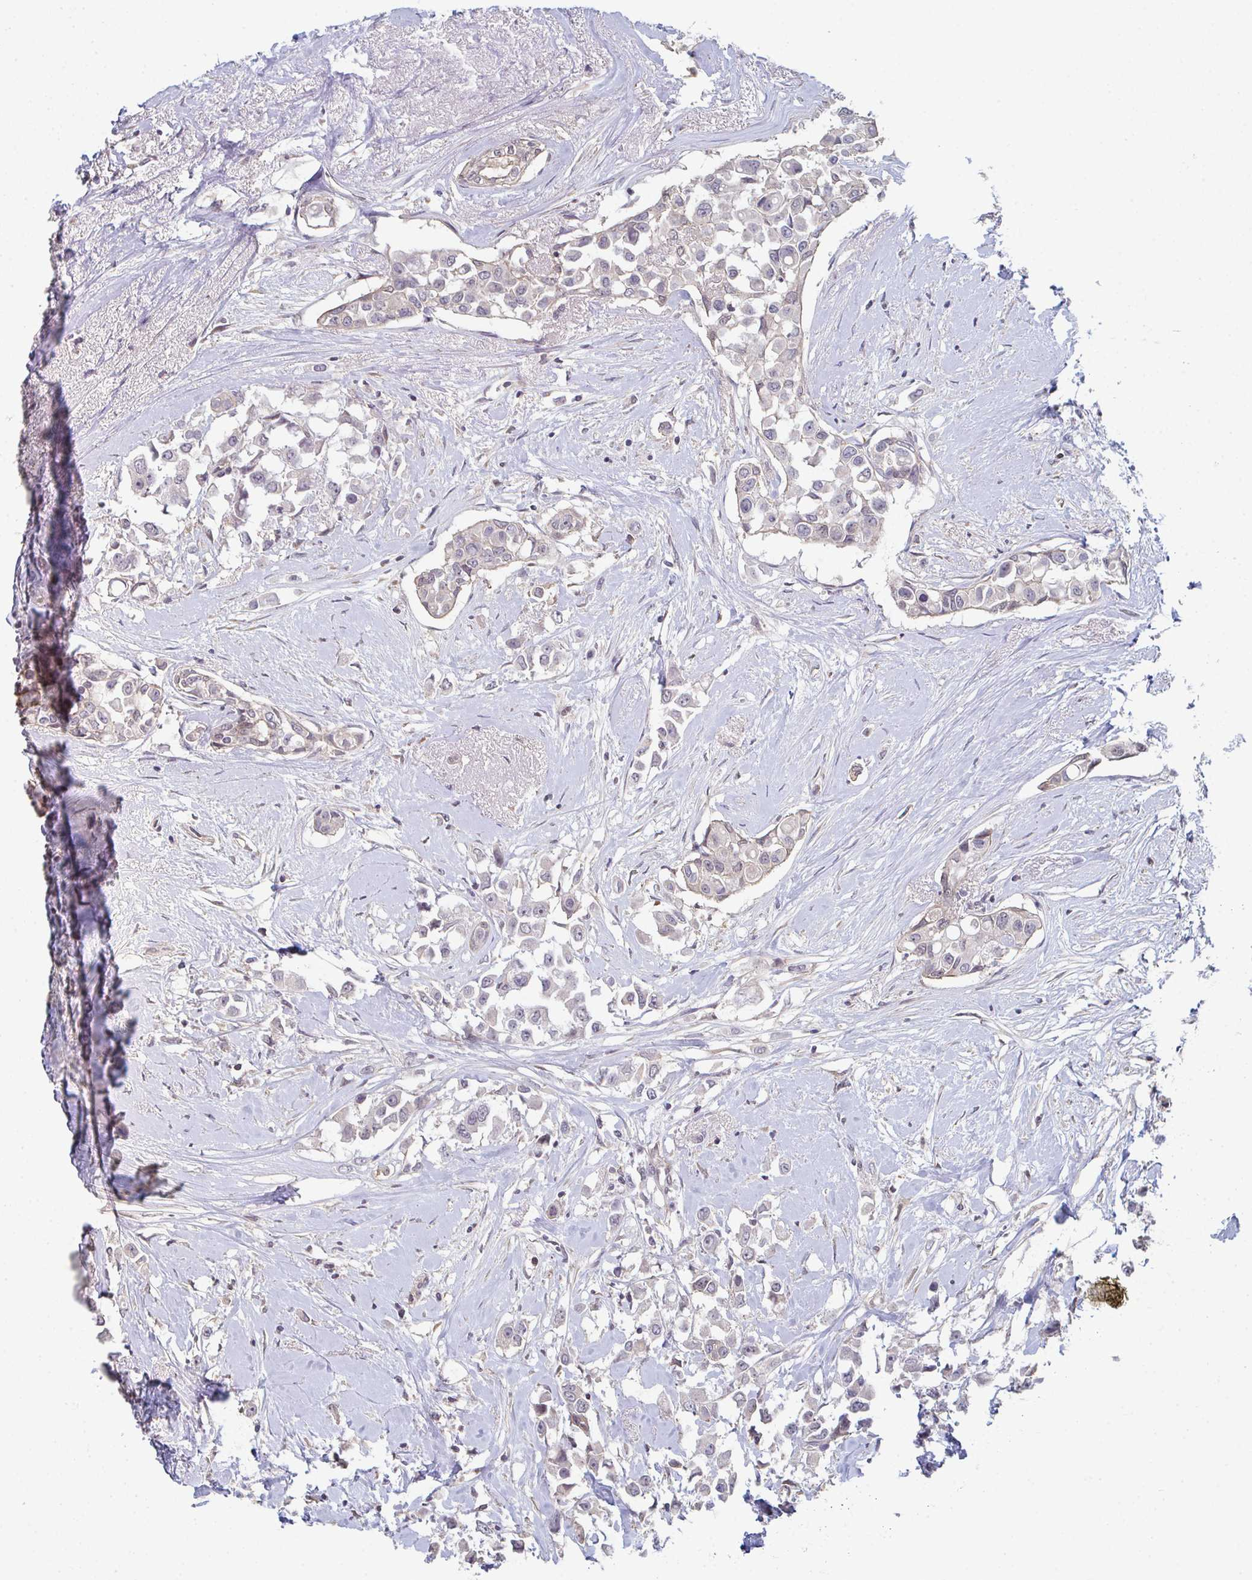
{"staining": {"intensity": "negative", "quantity": "none", "location": "none"}, "tissue": "breast cancer", "cell_type": "Tumor cells", "image_type": "cancer", "snomed": [{"axis": "morphology", "description": "Duct carcinoma"}, {"axis": "topography", "description": "Breast"}], "caption": "High magnification brightfield microscopy of breast cancer (infiltrating ductal carcinoma) stained with DAB (brown) and counterstained with hematoxylin (blue): tumor cells show no significant staining.", "gene": "ZNF214", "patient": {"sex": "female", "age": 61}}